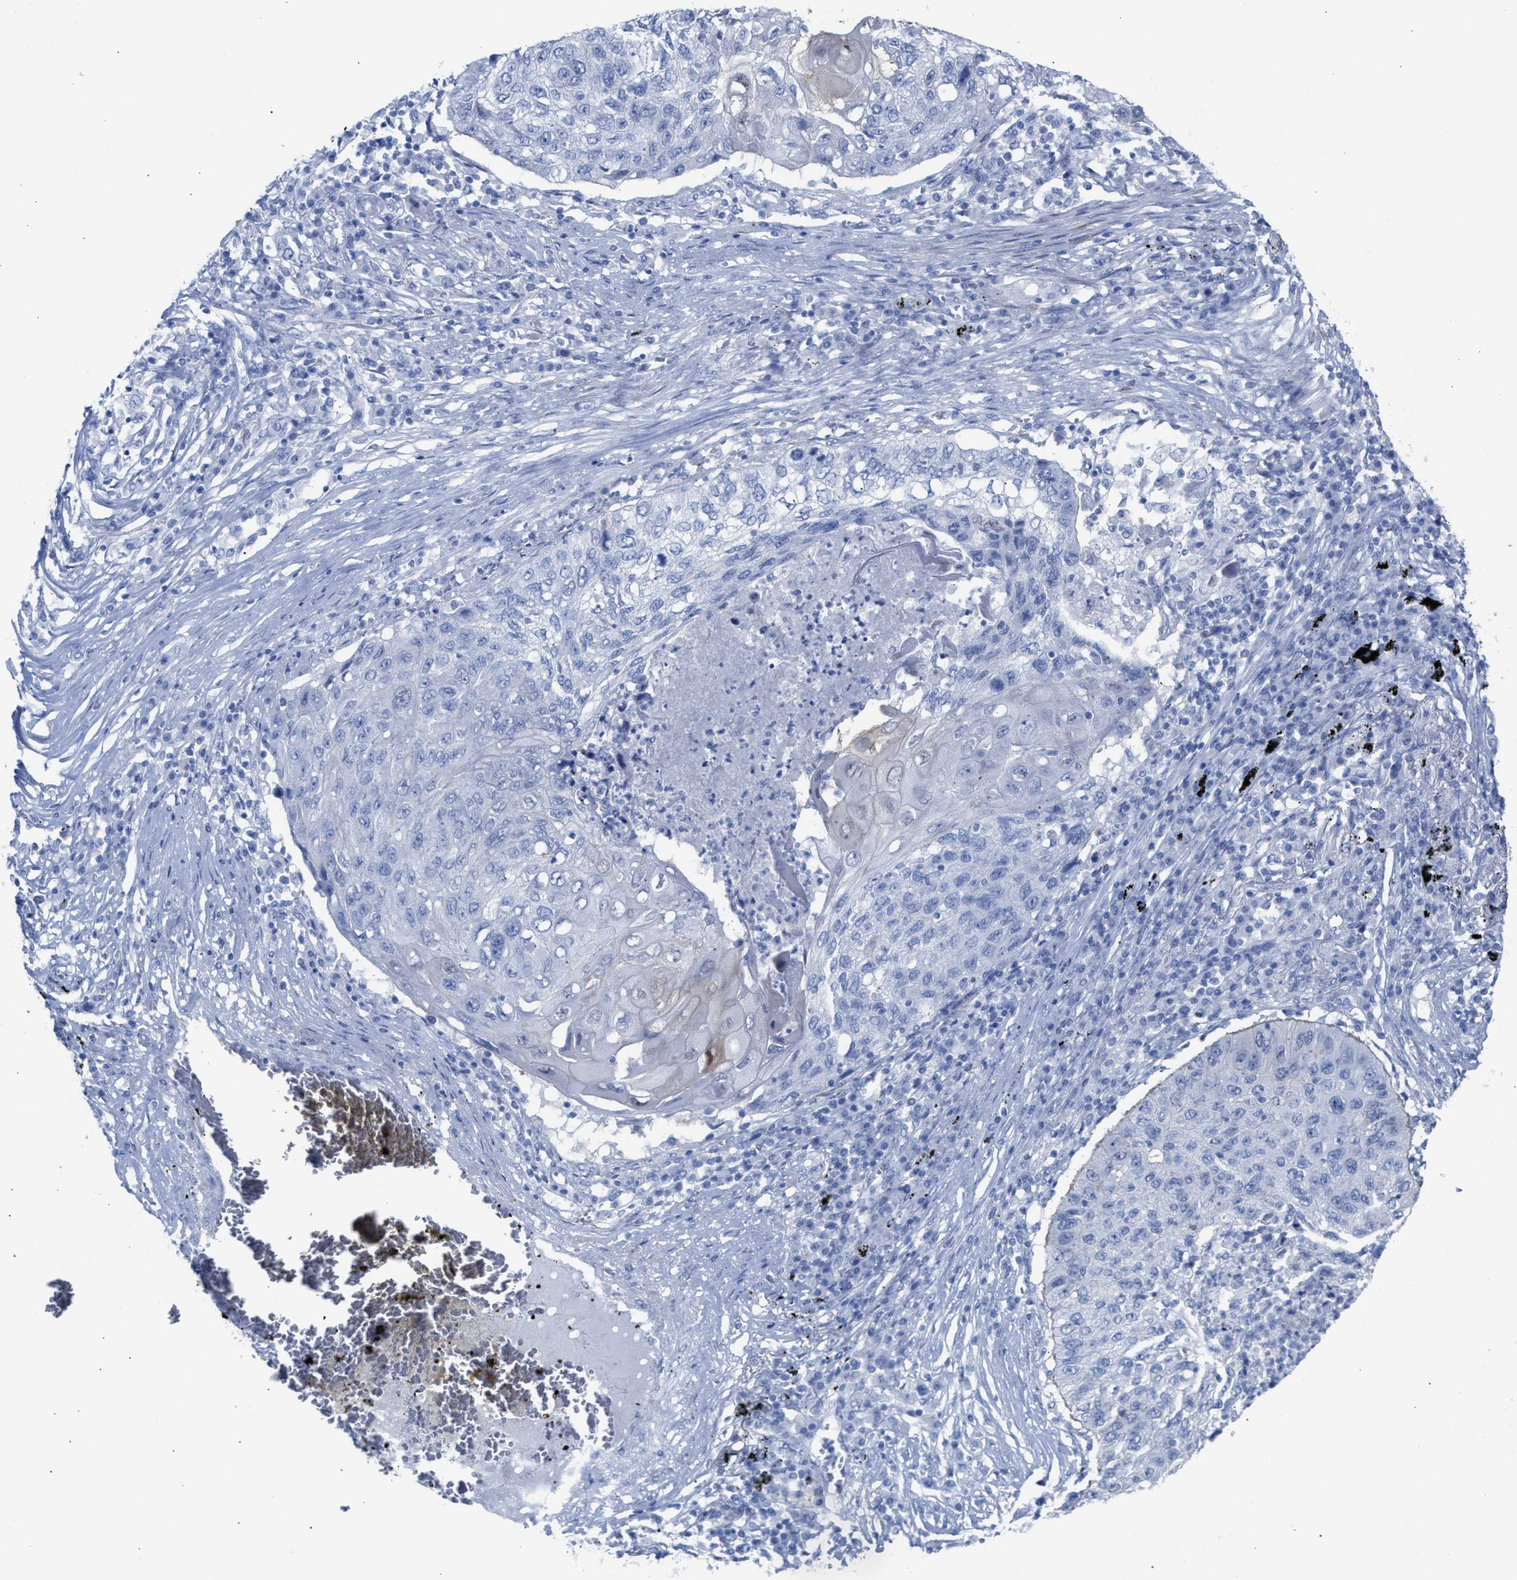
{"staining": {"intensity": "negative", "quantity": "none", "location": "none"}, "tissue": "lung cancer", "cell_type": "Tumor cells", "image_type": "cancer", "snomed": [{"axis": "morphology", "description": "Squamous cell carcinoma, NOS"}, {"axis": "topography", "description": "Lung"}], "caption": "The micrograph demonstrates no significant expression in tumor cells of squamous cell carcinoma (lung).", "gene": "CPA1", "patient": {"sex": "female", "age": 63}}